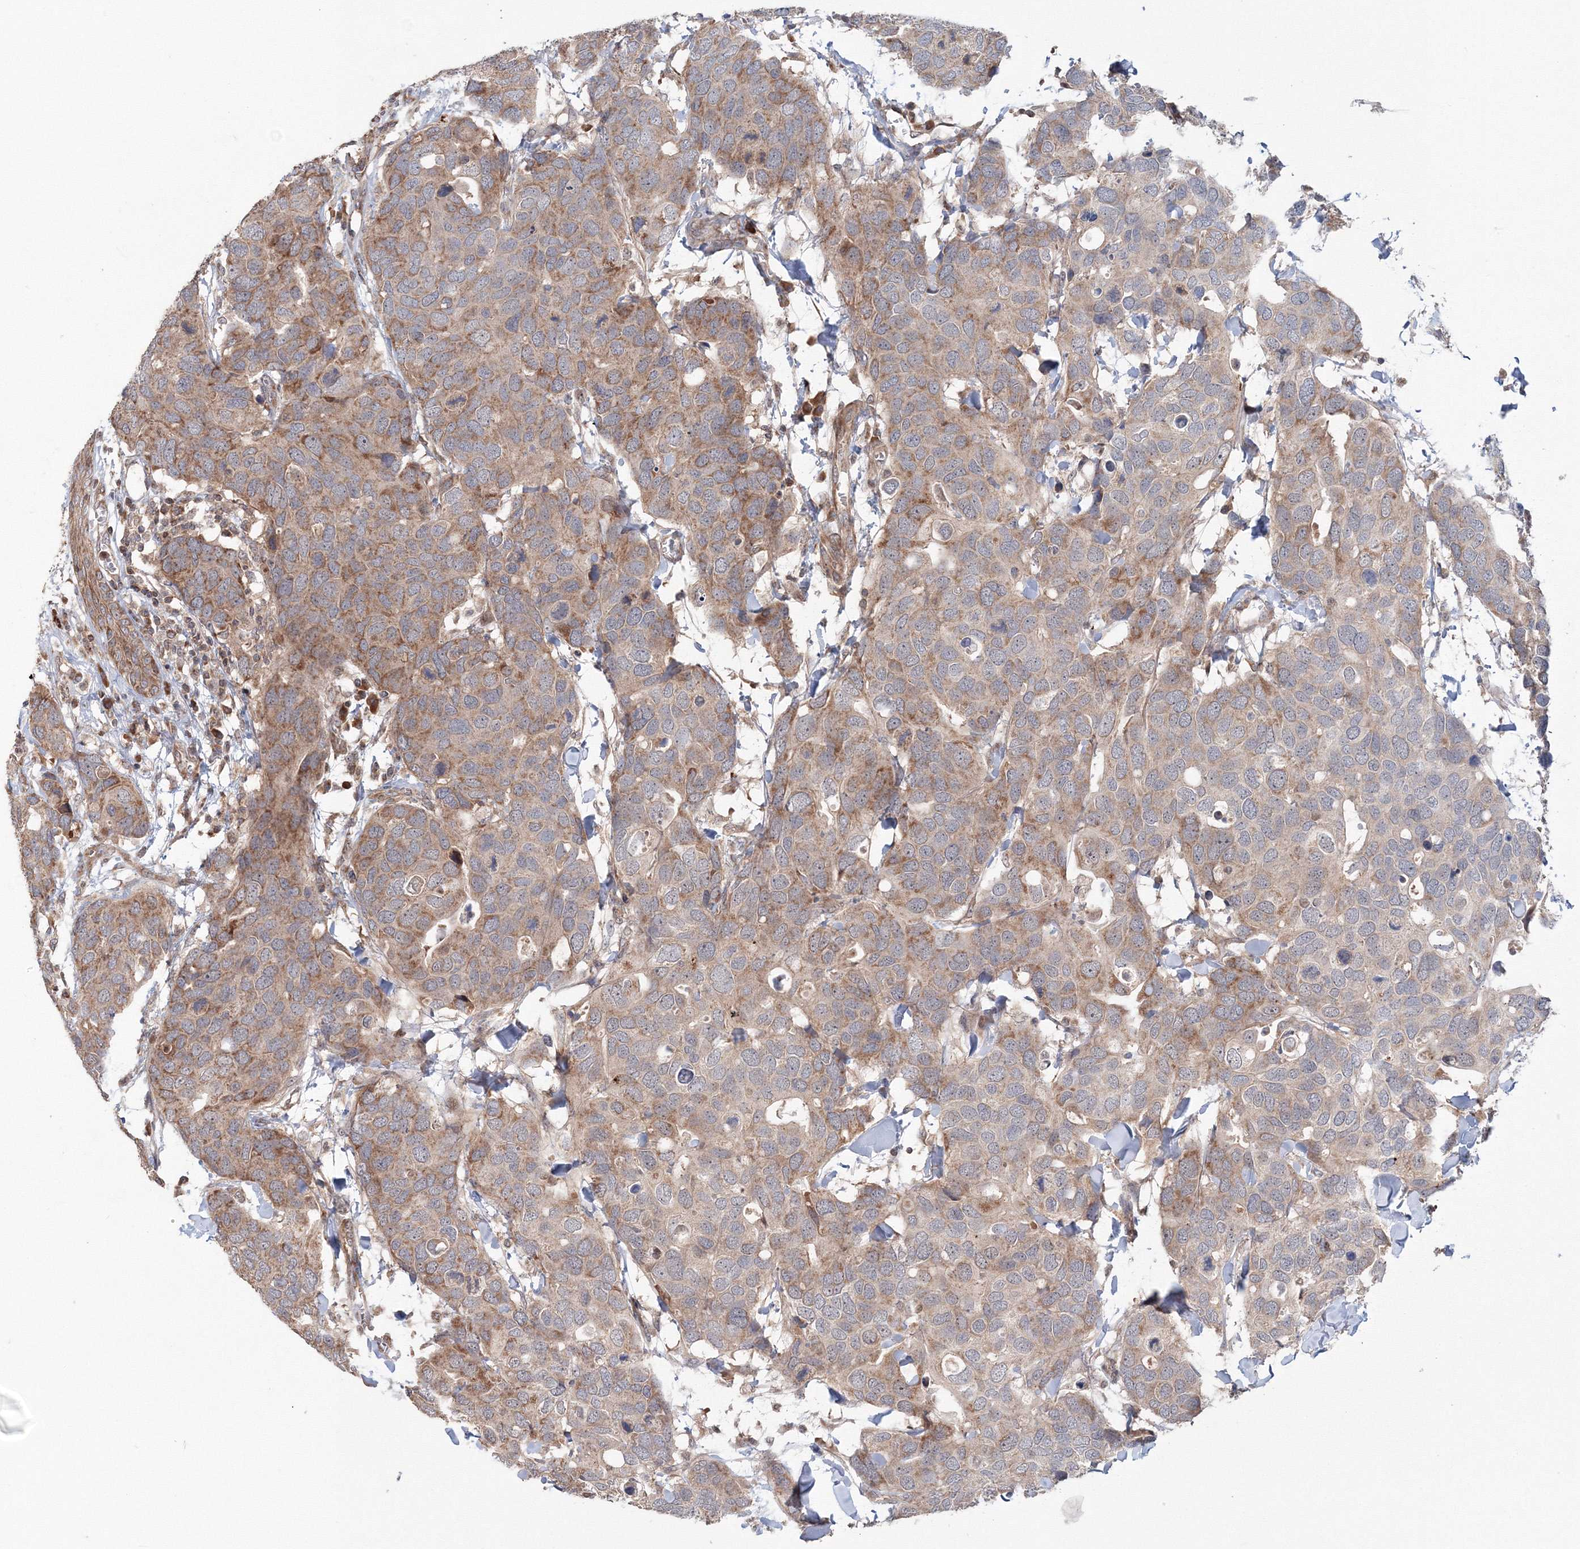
{"staining": {"intensity": "moderate", "quantity": "25%-75%", "location": "cytoplasmic/membranous"}, "tissue": "breast cancer", "cell_type": "Tumor cells", "image_type": "cancer", "snomed": [{"axis": "morphology", "description": "Duct carcinoma"}, {"axis": "topography", "description": "Breast"}], "caption": "An IHC histopathology image of neoplastic tissue is shown. Protein staining in brown highlights moderate cytoplasmic/membranous positivity in infiltrating ductal carcinoma (breast) within tumor cells.", "gene": "NOA1", "patient": {"sex": "female", "age": 83}}